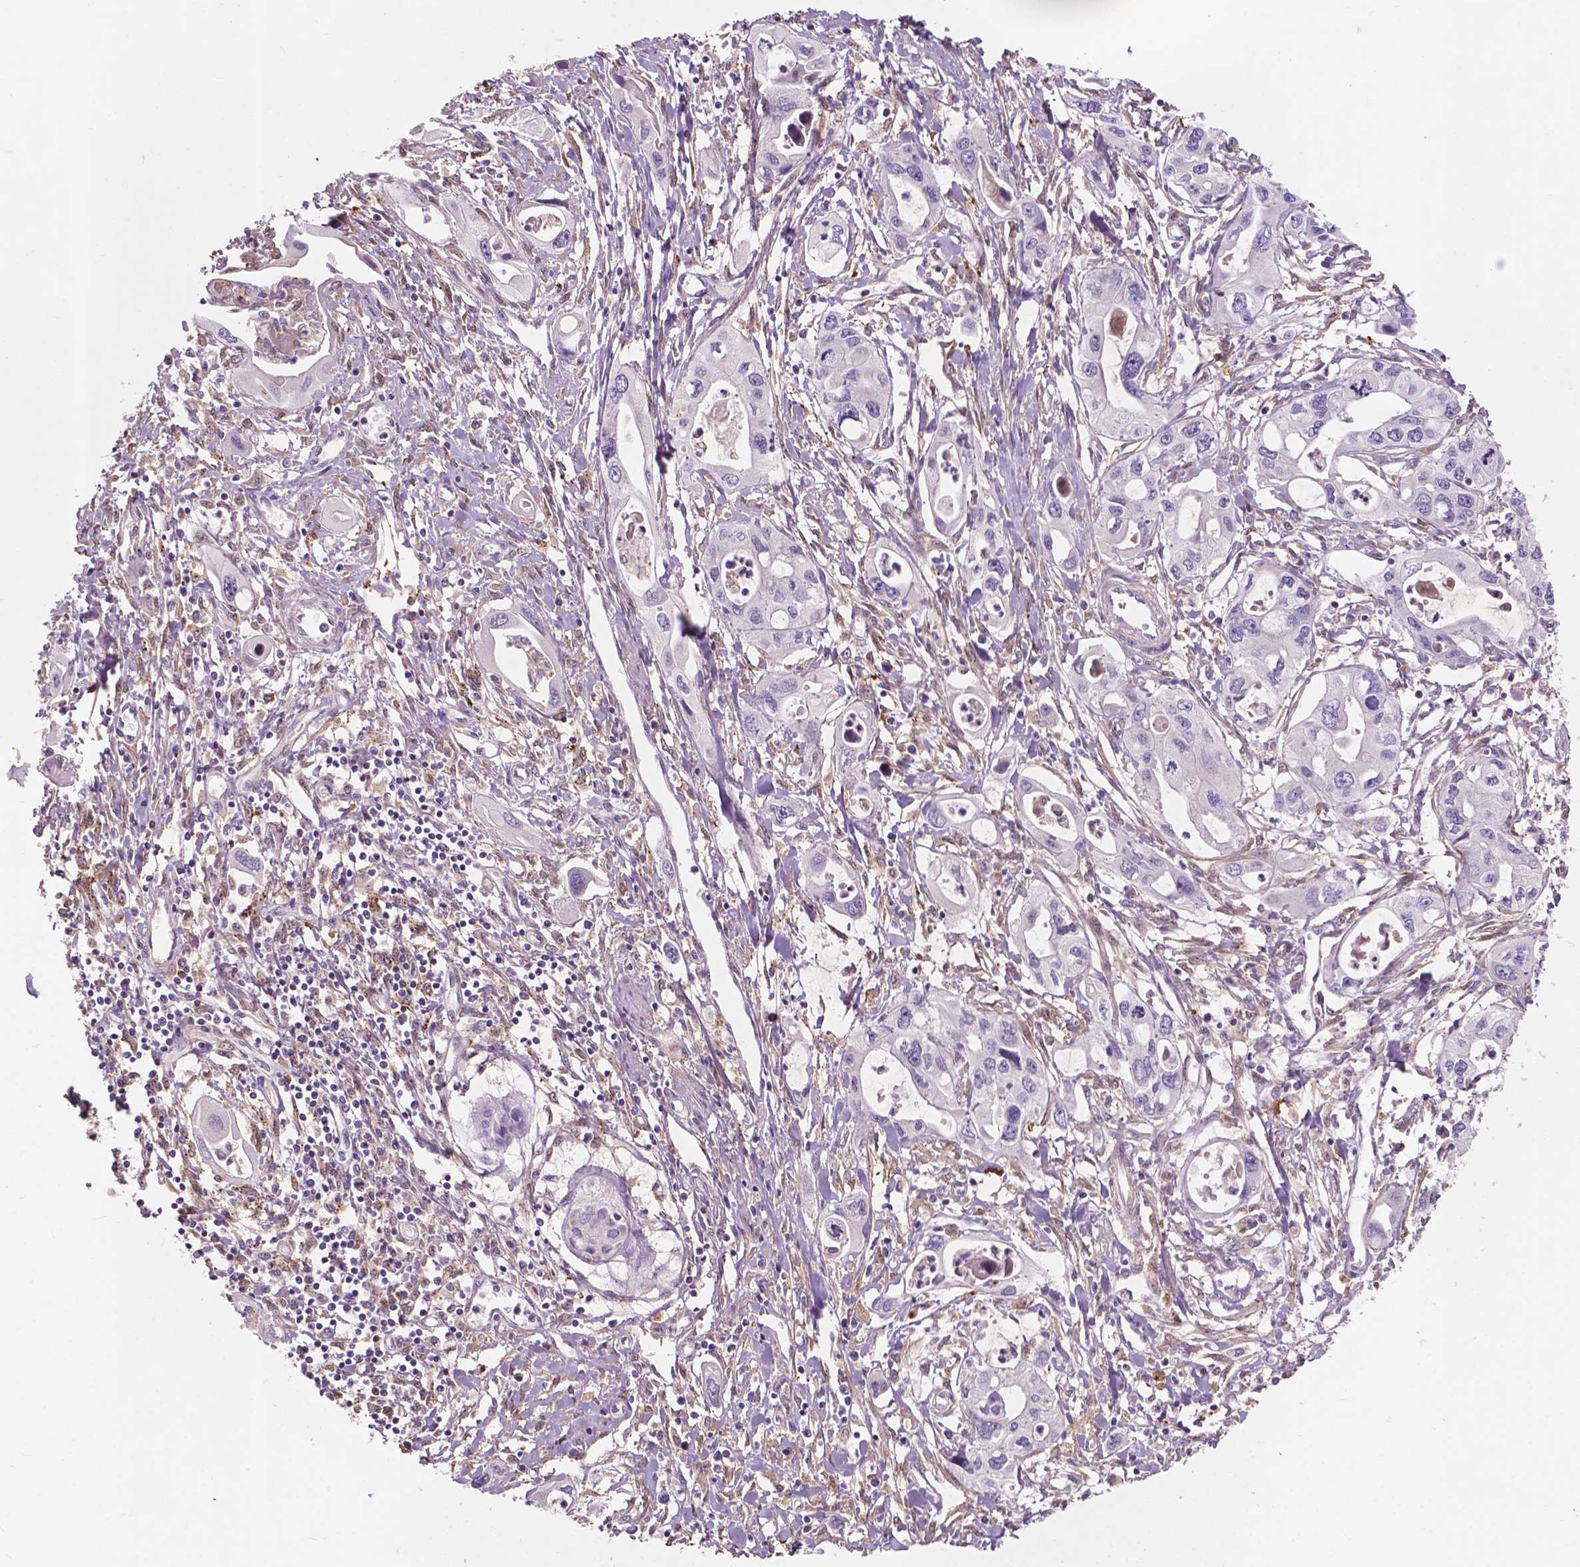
{"staining": {"intensity": "negative", "quantity": "none", "location": "none"}, "tissue": "pancreatic cancer", "cell_type": "Tumor cells", "image_type": "cancer", "snomed": [{"axis": "morphology", "description": "Adenocarcinoma, NOS"}, {"axis": "topography", "description": "Pancreas"}], "caption": "Human pancreatic cancer stained for a protein using immunohistochemistry (IHC) reveals no expression in tumor cells.", "gene": "GPR37", "patient": {"sex": "male", "age": 60}}